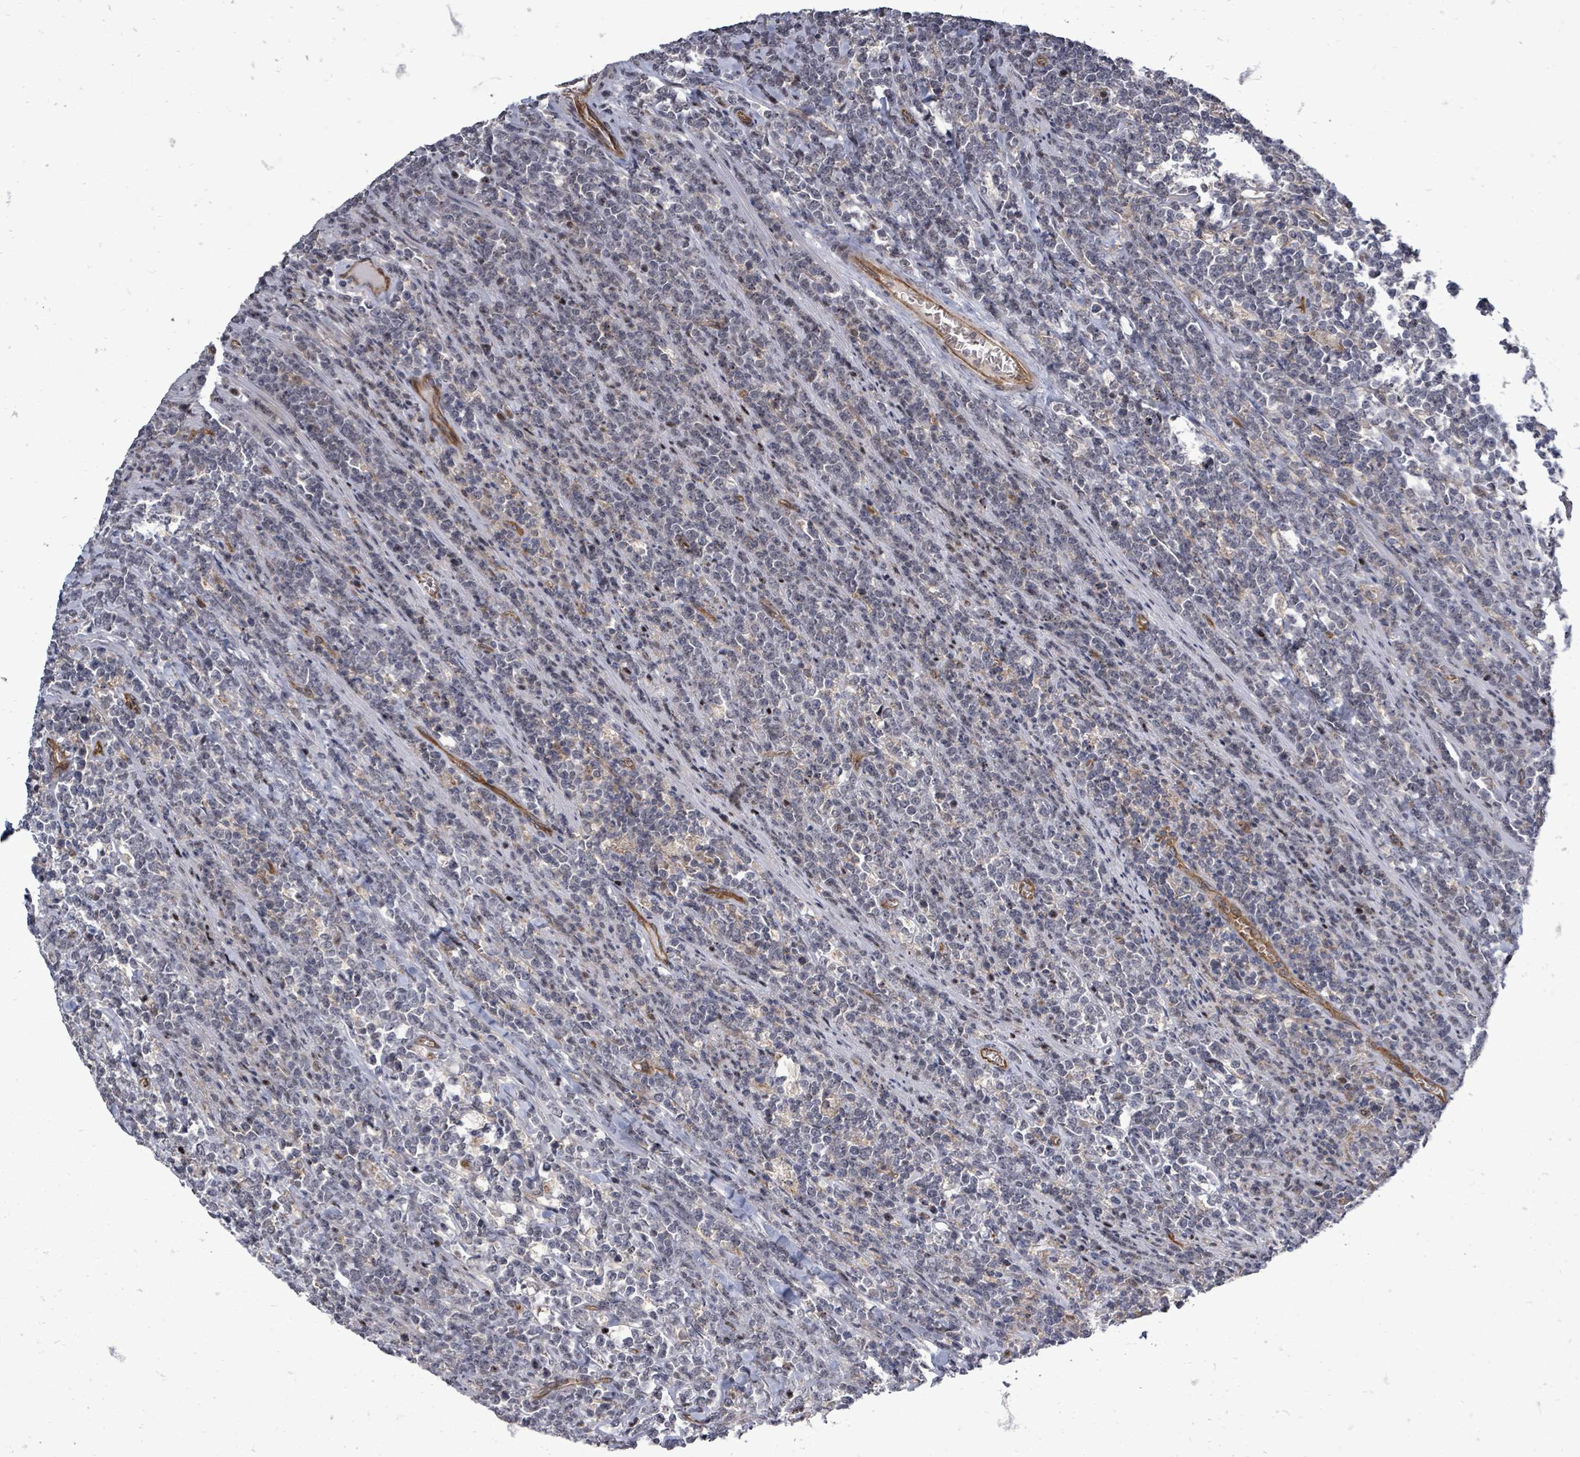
{"staining": {"intensity": "negative", "quantity": "none", "location": "none"}, "tissue": "lymphoma", "cell_type": "Tumor cells", "image_type": "cancer", "snomed": [{"axis": "morphology", "description": "Malignant lymphoma, non-Hodgkin's type, High grade"}, {"axis": "topography", "description": "Small intestine"}], "caption": "Tumor cells are negative for protein expression in human lymphoma.", "gene": "RALGAPB", "patient": {"sex": "male", "age": 8}}